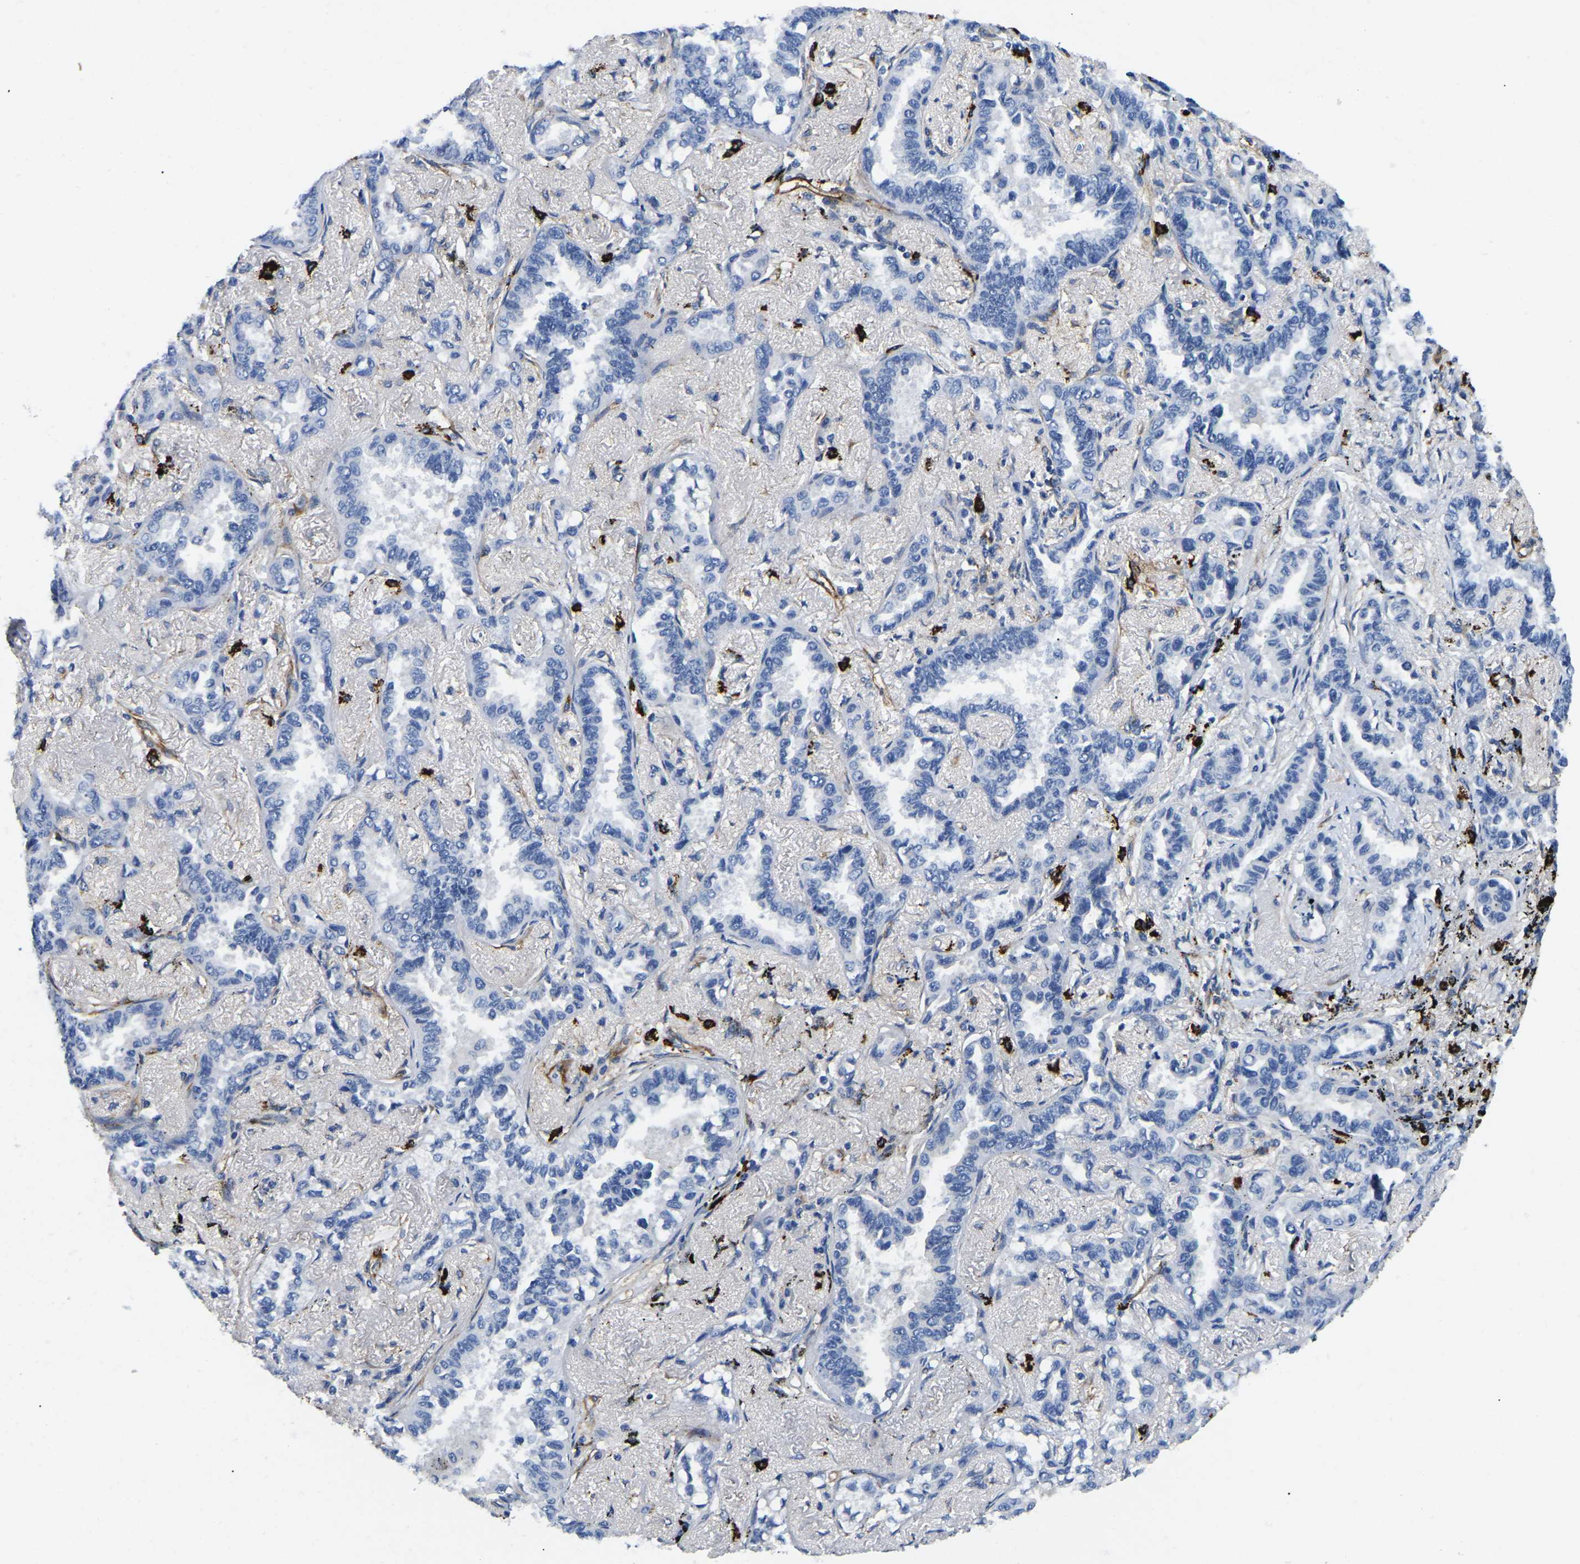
{"staining": {"intensity": "negative", "quantity": "none", "location": "none"}, "tissue": "lung cancer", "cell_type": "Tumor cells", "image_type": "cancer", "snomed": [{"axis": "morphology", "description": "Adenocarcinoma, NOS"}, {"axis": "topography", "description": "Lung"}], "caption": "Immunohistochemical staining of lung adenocarcinoma shows no significant expression in tumor cells.", "gene": "DUSP8", "patient": {"sex": "male", "age": 59}}